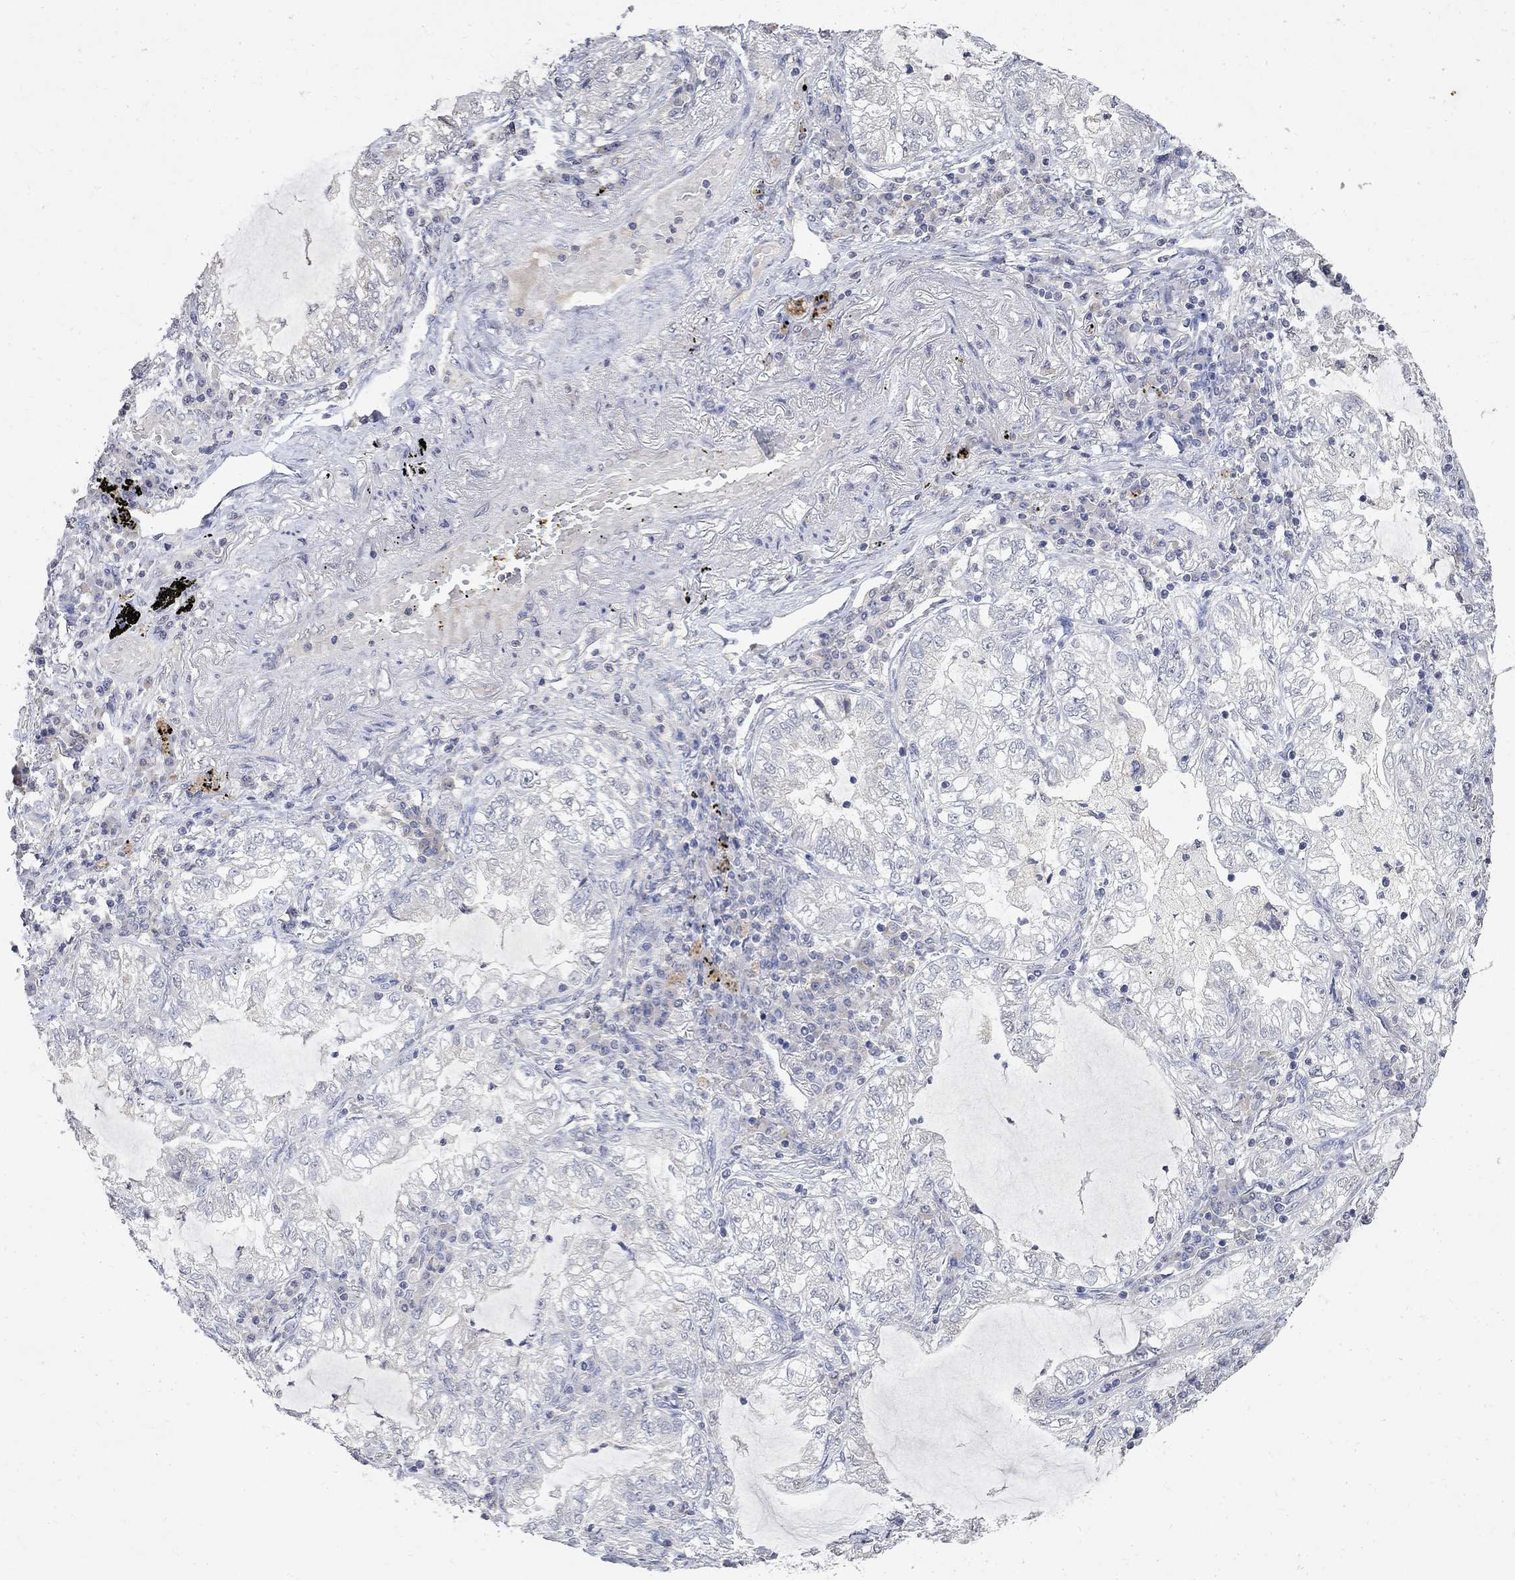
{"staining": {"intensity": "negative", "quantity": "none", "location": "none"}, "tissue": "lung cancer", "cell_type": "Tumor cells", "image_type": "cancer", "snomed": [{"axis": "morphology", "description": "Adenocarcinoma, NOS"}, {"axis": "topography", "description": "Lung"}], "caption": "High power microscopy micrograph of an immunohistochemistry (IHC) micrograph of adenocarcinoma (lung), revealing no significant staining in tumor cells. (DAB (3,3'-diaminobenzidine) immunohistochemistry (IHC) visualized using brightfield microscopy, high magnification).", "gene": "TMEM169", "patient": {"sex": "female", "age": 73}}